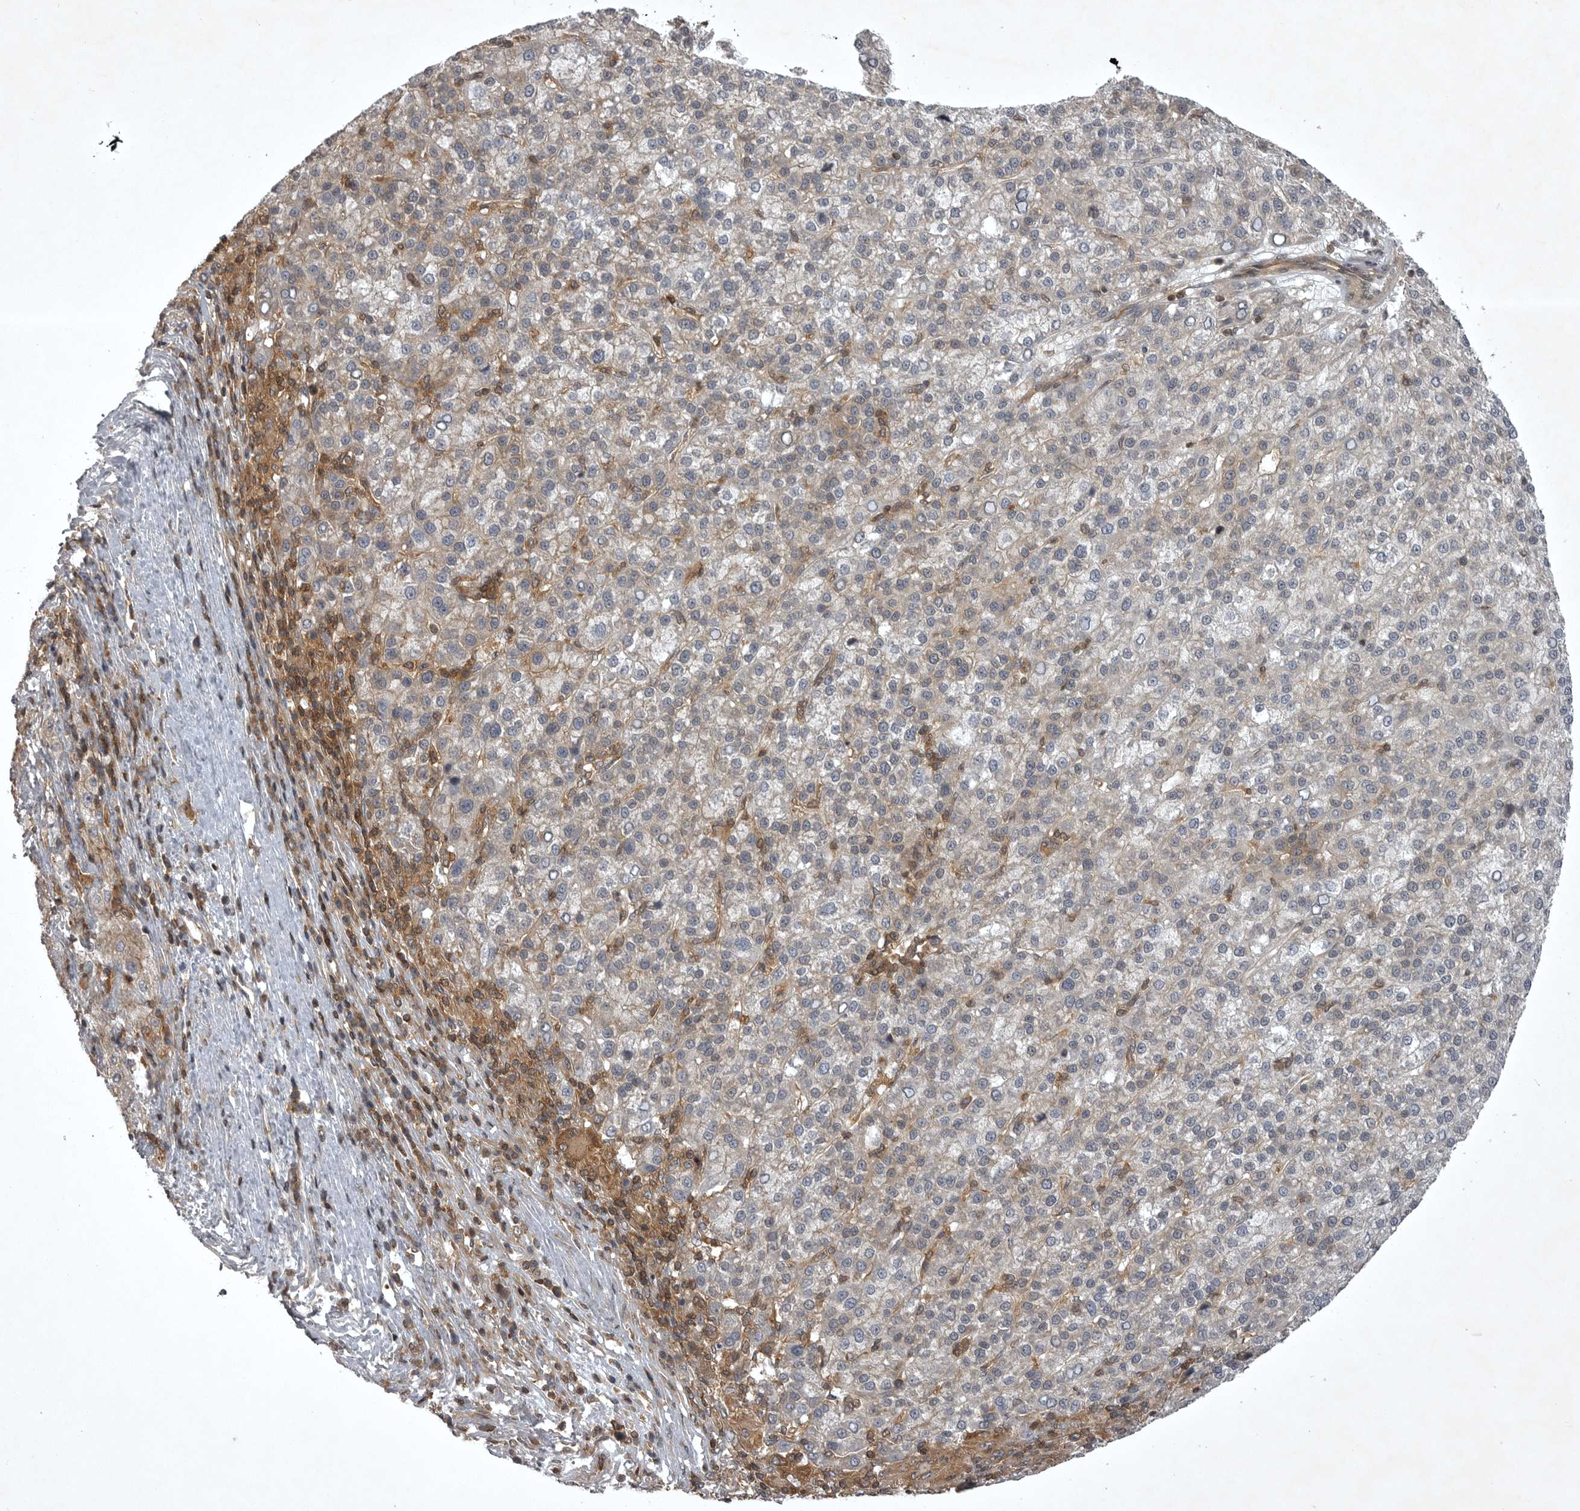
{"staining": {"intensity": "weak", "quantity": "25%-75%", "location": "cytoplasmic/membranous"}, "tissue": "liver cancer", "cell_type": "Tumor cells", "image_type": "cancer", "snomed": [{"axis": "morphology", "description": "Carcinoma, Hepatocellular, NOS"}, {"axis": "topography", "description": "Liver"}], "caption": "Liver cancer stained with DAB (3,3'-diaminobenzidine) immunohistochemistry (IHC) exhibits low levels of weak cytoplasmic/membranous expression in approximately 25%-75% of tumor cells.", "gene": "STK24", "patient": {"sex": "female", "age": 58}}